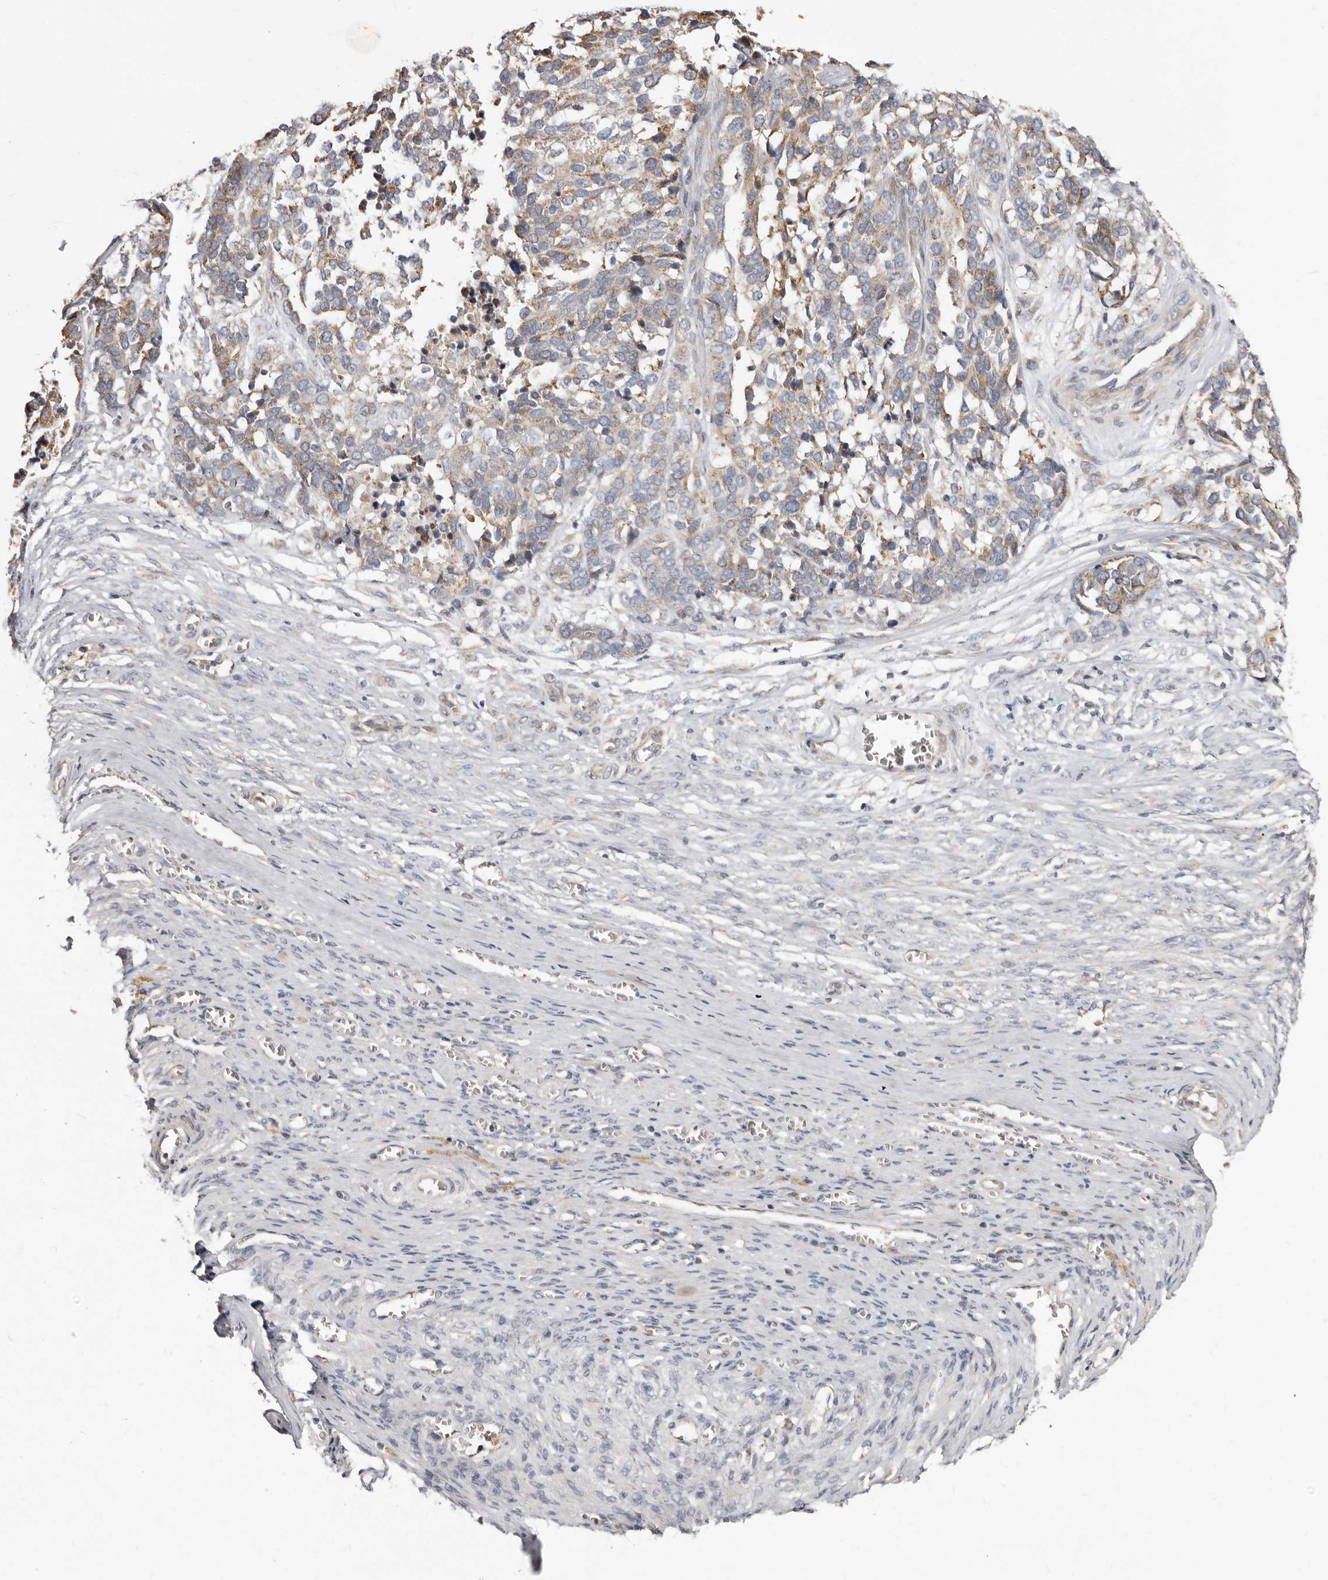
{"staining": {"intensity": "weak", "quantity": "25%-75%", "location": "cytoplasmic/membranous"}, "tissue": "ovarian cancer", "cell_type": "Tumor cells", "image_type": "cancer", "snomed": [{"axis": "morphology", "description": "Cystadenocarcinoma, serous, NOS"}, {"axis": "topography", "description": "Ovary"}], "caption": "Immunohistochemistry (IHC) of human serous cystadenocarcinoma (ovarian) shows low levels of weak cytoplasmic/membranous positivity in about 25%-75% of tumor cells.", "gene": "ASIC5", "patient": {"sex": "female", "age": 44}}